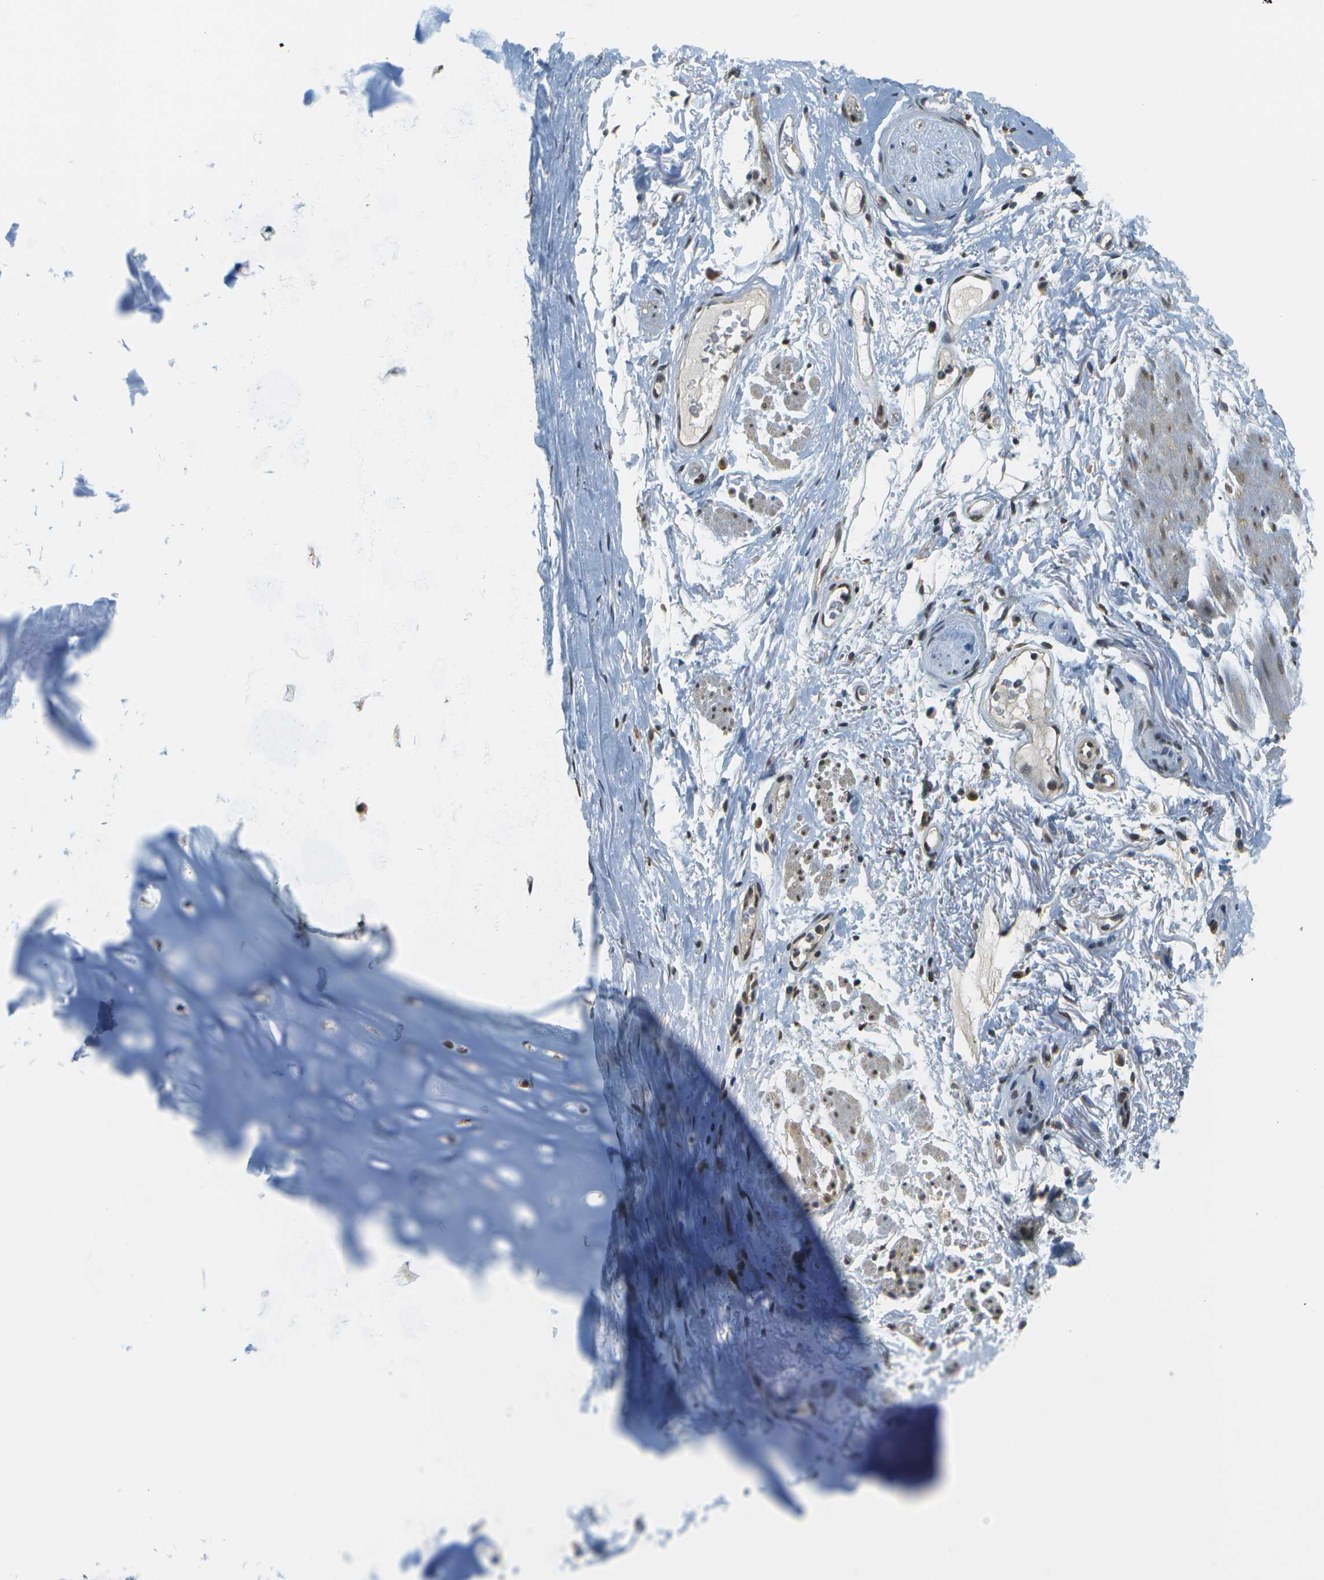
{"staining": {"intensity": "weak", "quantity": ">75%", "location": "cytoplasmic/membranous"}, "tissue": "adipose tissue", "cell_type": "Adipocytes", "image_type": "normal", "snomed": [{"axis": "morphology", "description": "Normal tissue, NOS"}, {"axis": "topography", "description": "Cartilage tissue"}, {"axis": "topography", "description": "Bronchus"}], "caption": "This image shows IHC staining of unremarkable adipose tissue, with low weak cytoplasmic/membranous expression in approximately >75% of adipocytes.", "gene": "ABL2", "patient": {"sex": "female", "age": 73}}